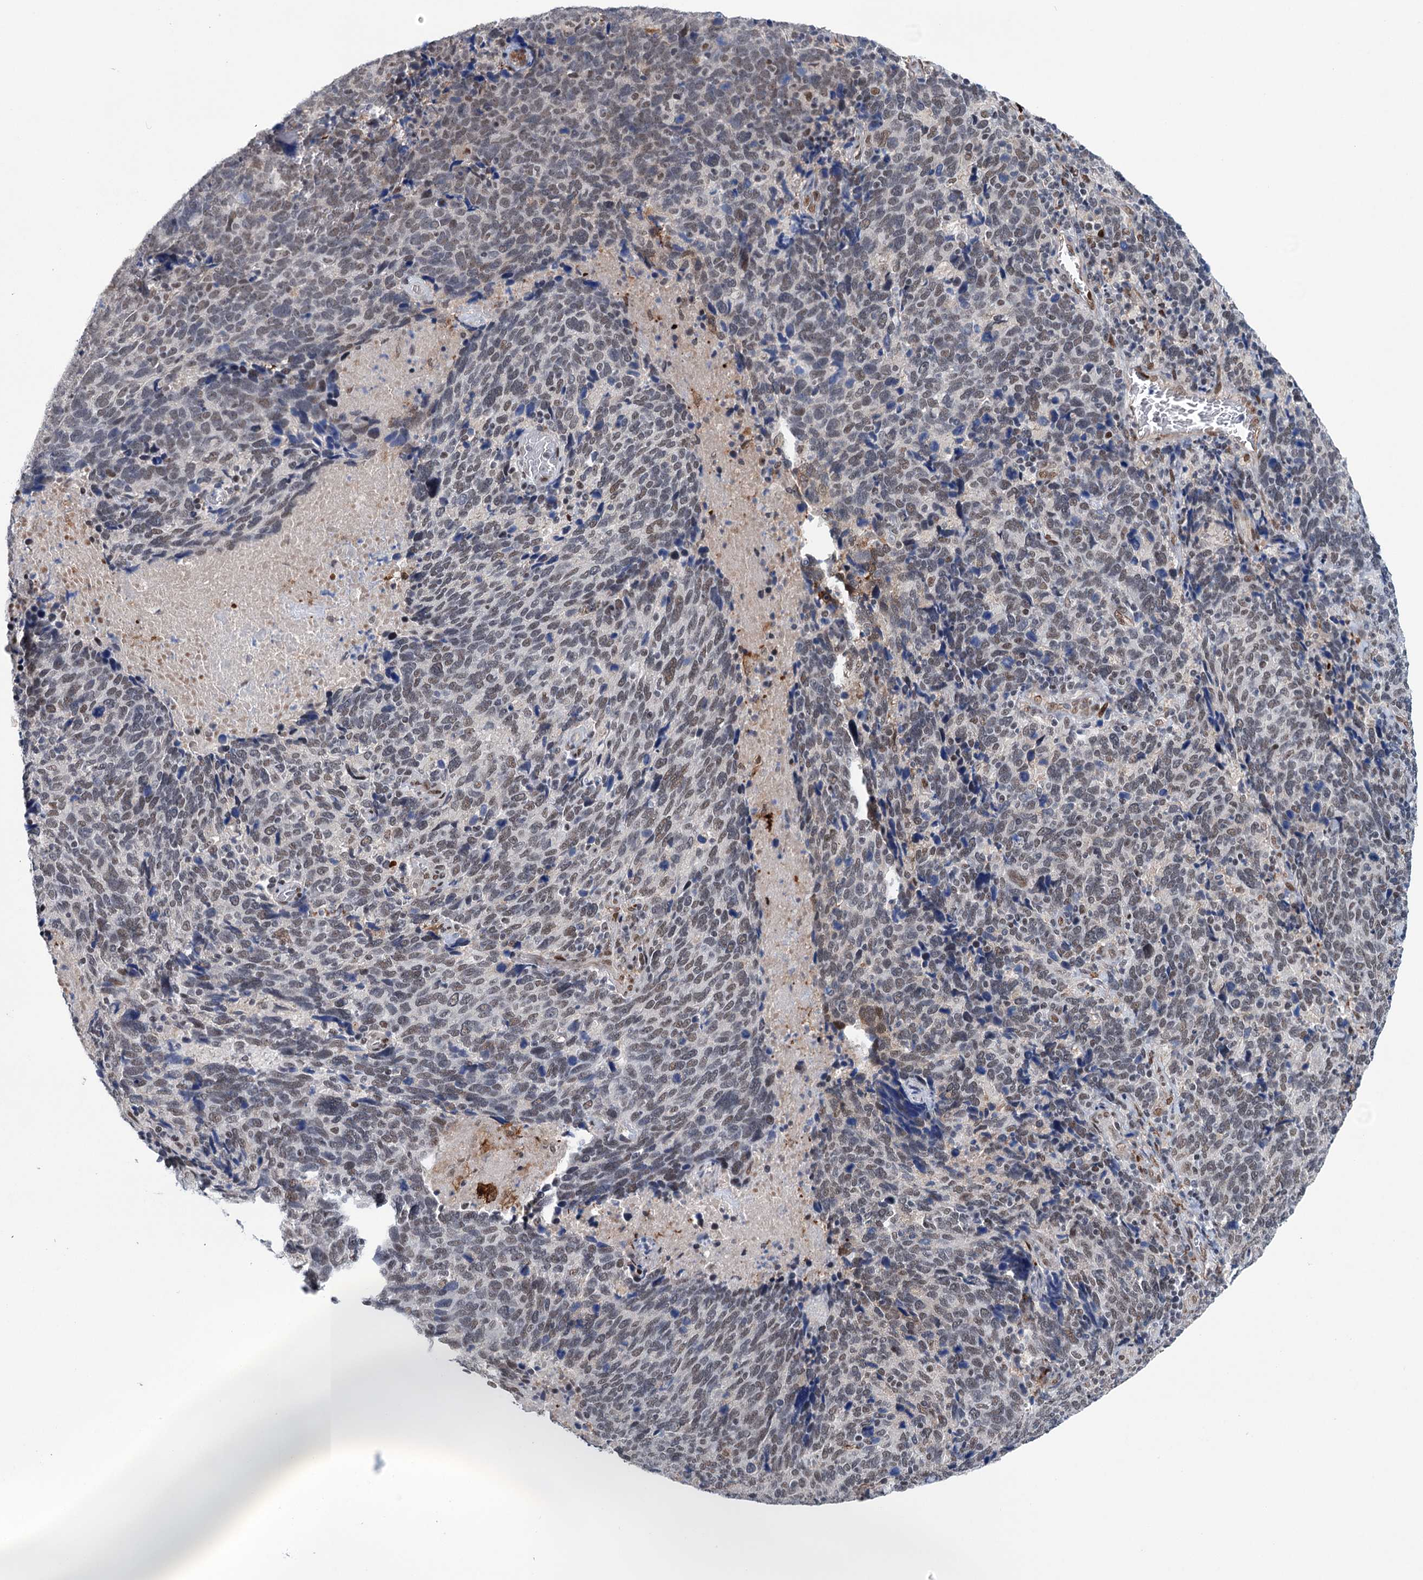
{"staining": {"intensity": "moderate", "quantity": "25%-75%", "location": "nuclear"}, "tissue": "cervical cancer", "cell_type": "Tumor cells", "image_type": "cancer", "snomed": [{"axis": "morphology", "description": "Squamous cell carcinoma, NOS"}, {"axis": "topography", "description": "Cervix"}], "caption": "Protein staining reveals moderate nuclear positivity in about 25%-75% of tumor cells in cervical squamous cell carcinoma. The protein of interest is shown in brown color, while the nuclei are stained blue.", "gene": "FAM53A", "patient": {"sex": "female", "age": 41}}